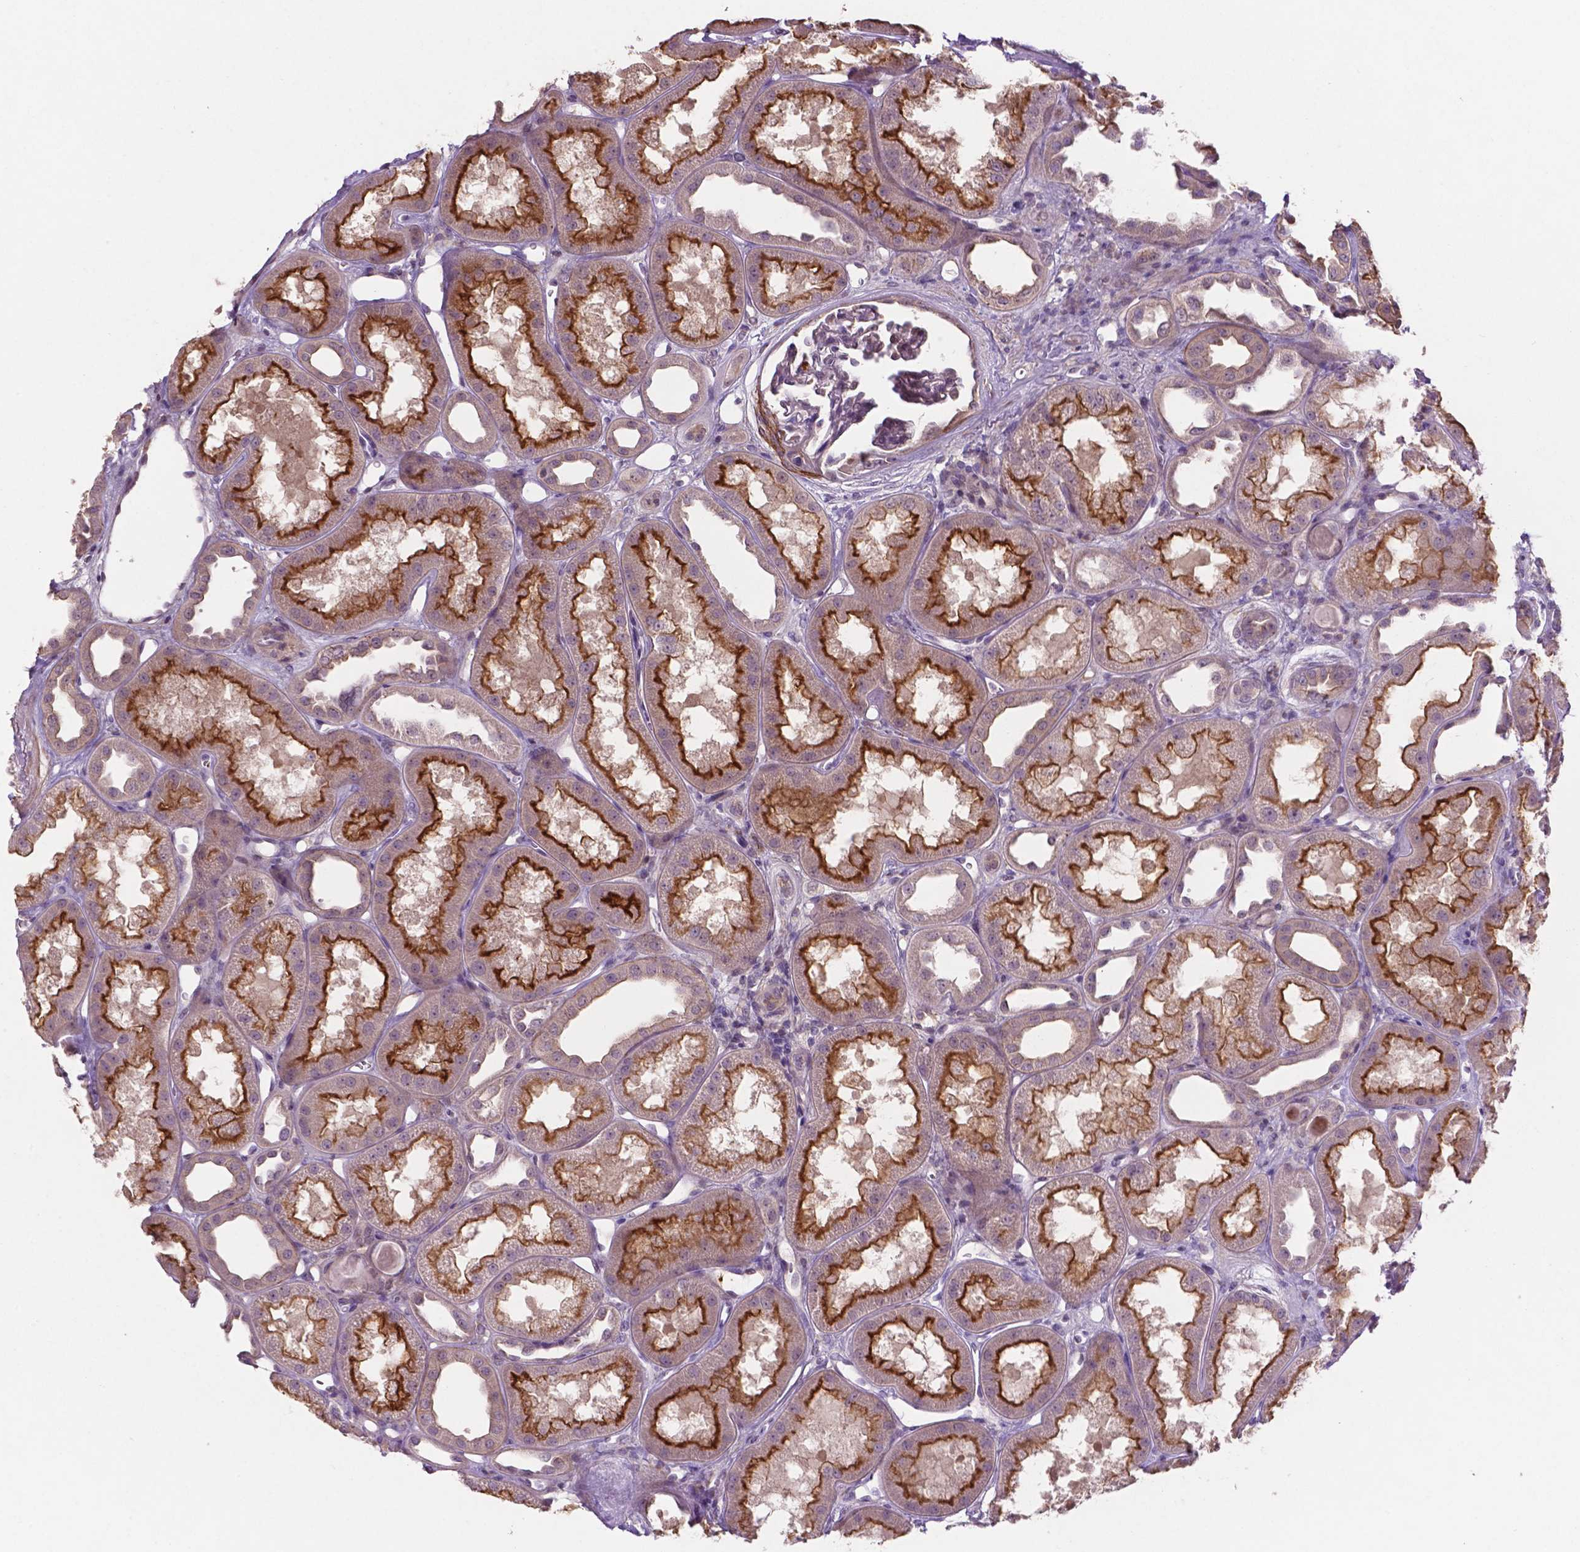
{"staining": {"intensity": "negative", "quantity": "none", "location": "none"}, "tissue": "kidney", "cell_type": "Cells in glomeruli", "image_type": "normal", "snomed": [{"axis": "morphology", "description": "Normal tissue, NOS"}, {"axis": "topography", "description": "Kidney"}], "caption": "The immunohistochemistry image has no significant expression in cells in glomeruli of kidney.", "gene": "ARL5C", "patient": {"sex": "male", "age": 61}}